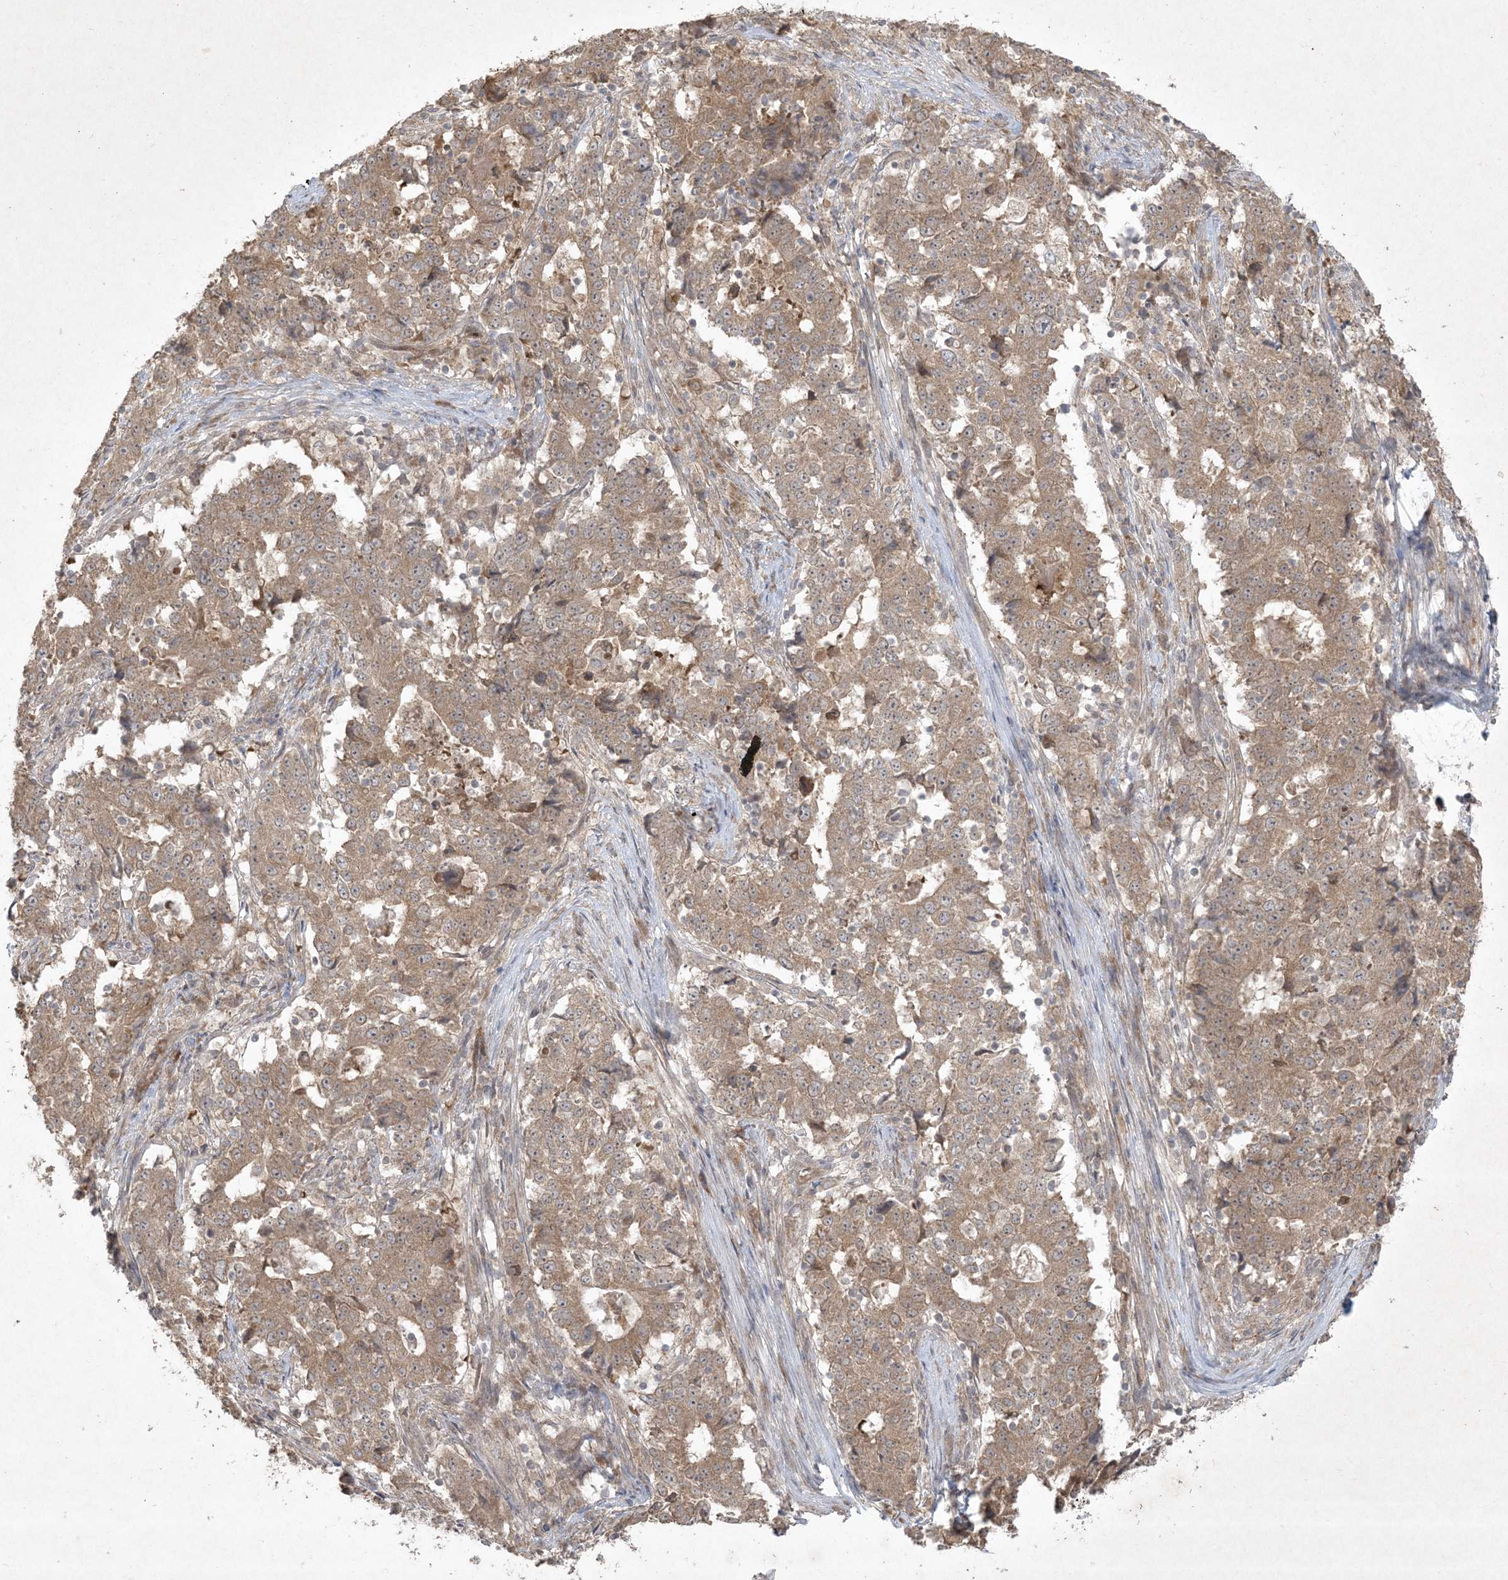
{"staining": {"intensity": "moderate", "quantity": ">75%", "location": "cytoplasmic/membranous,nuclear"}, "tissue": "stomach cancer", "cell_type": "Tumor cells", "image_type": "cancer", "snomed": [{"axis": "morphology", "description": "Adenocarcinoma, NOS"}, {"axis": "topography", "description": "Stomach"}], "caption": "This histopathology image demonstrates immunohistochemistry (IHC) staining of human stomach cancer, with medium moderate cytoplasmic/membranous and nuclear positivity in approximately >75% of tumor cells.", "gene": "NRBP2", "patient": {"sex": "male", "age": 59}}